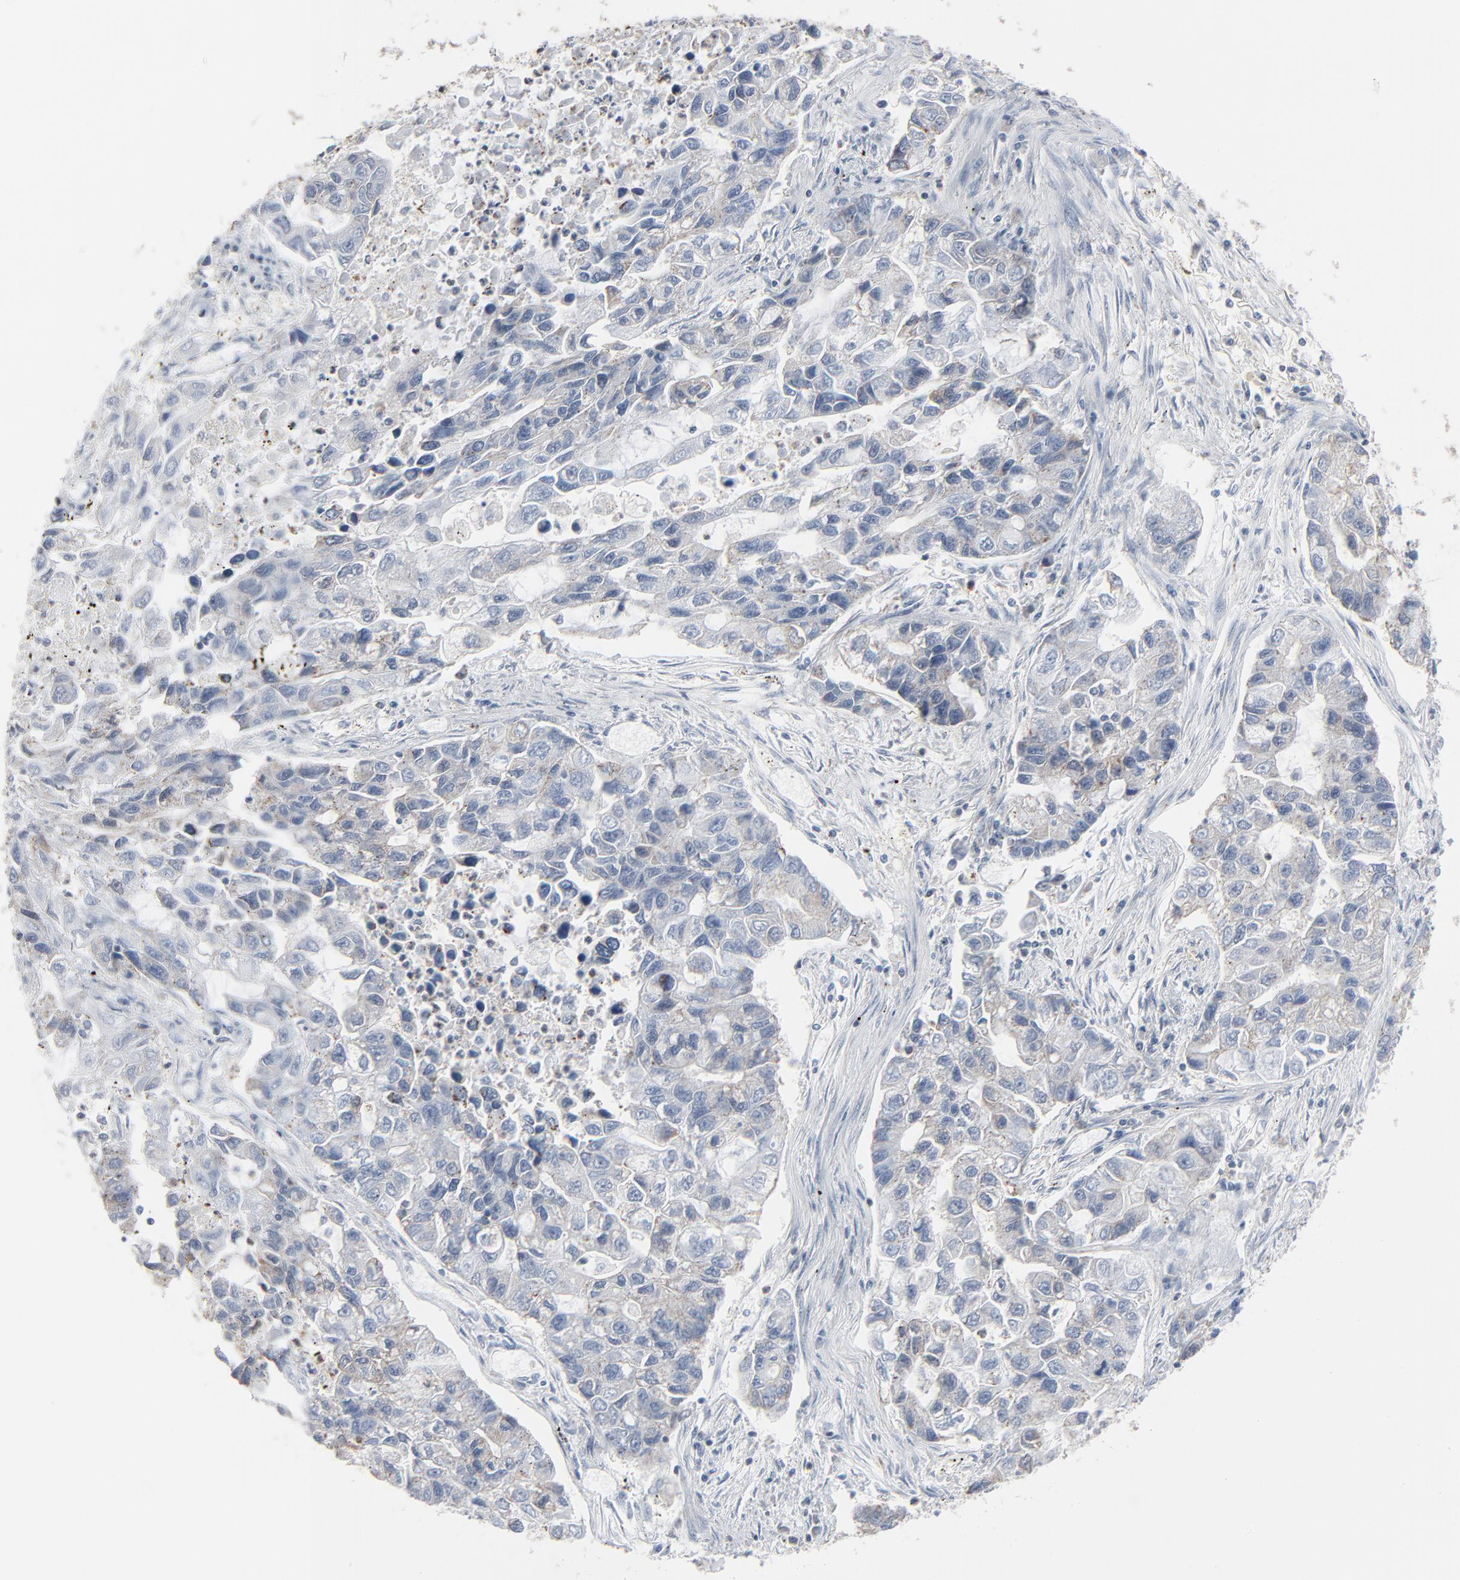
{"staining": {"intensity": "weak", "quantity": "<25%", "location": "cytoplasmic/membranous"}, "tissue": "lung cancer", "cell_type": "Tumor cells", "image_type": "cancer", "snomed": [{"axis": "morphology", "description": "Adenocarcinoma, NOS"}, {"axis": "topography", "description": "Lung"}], "caption": "IHC image of neoplastic tissue: human lung cancer (adenocarcinoma) stained with DAB (3,3'-diaminobenzidine) demonstrates no significant protein expression in tumor cells.", "gene": "PHGDH", "patient": {"sex": "female", "age": 51}}